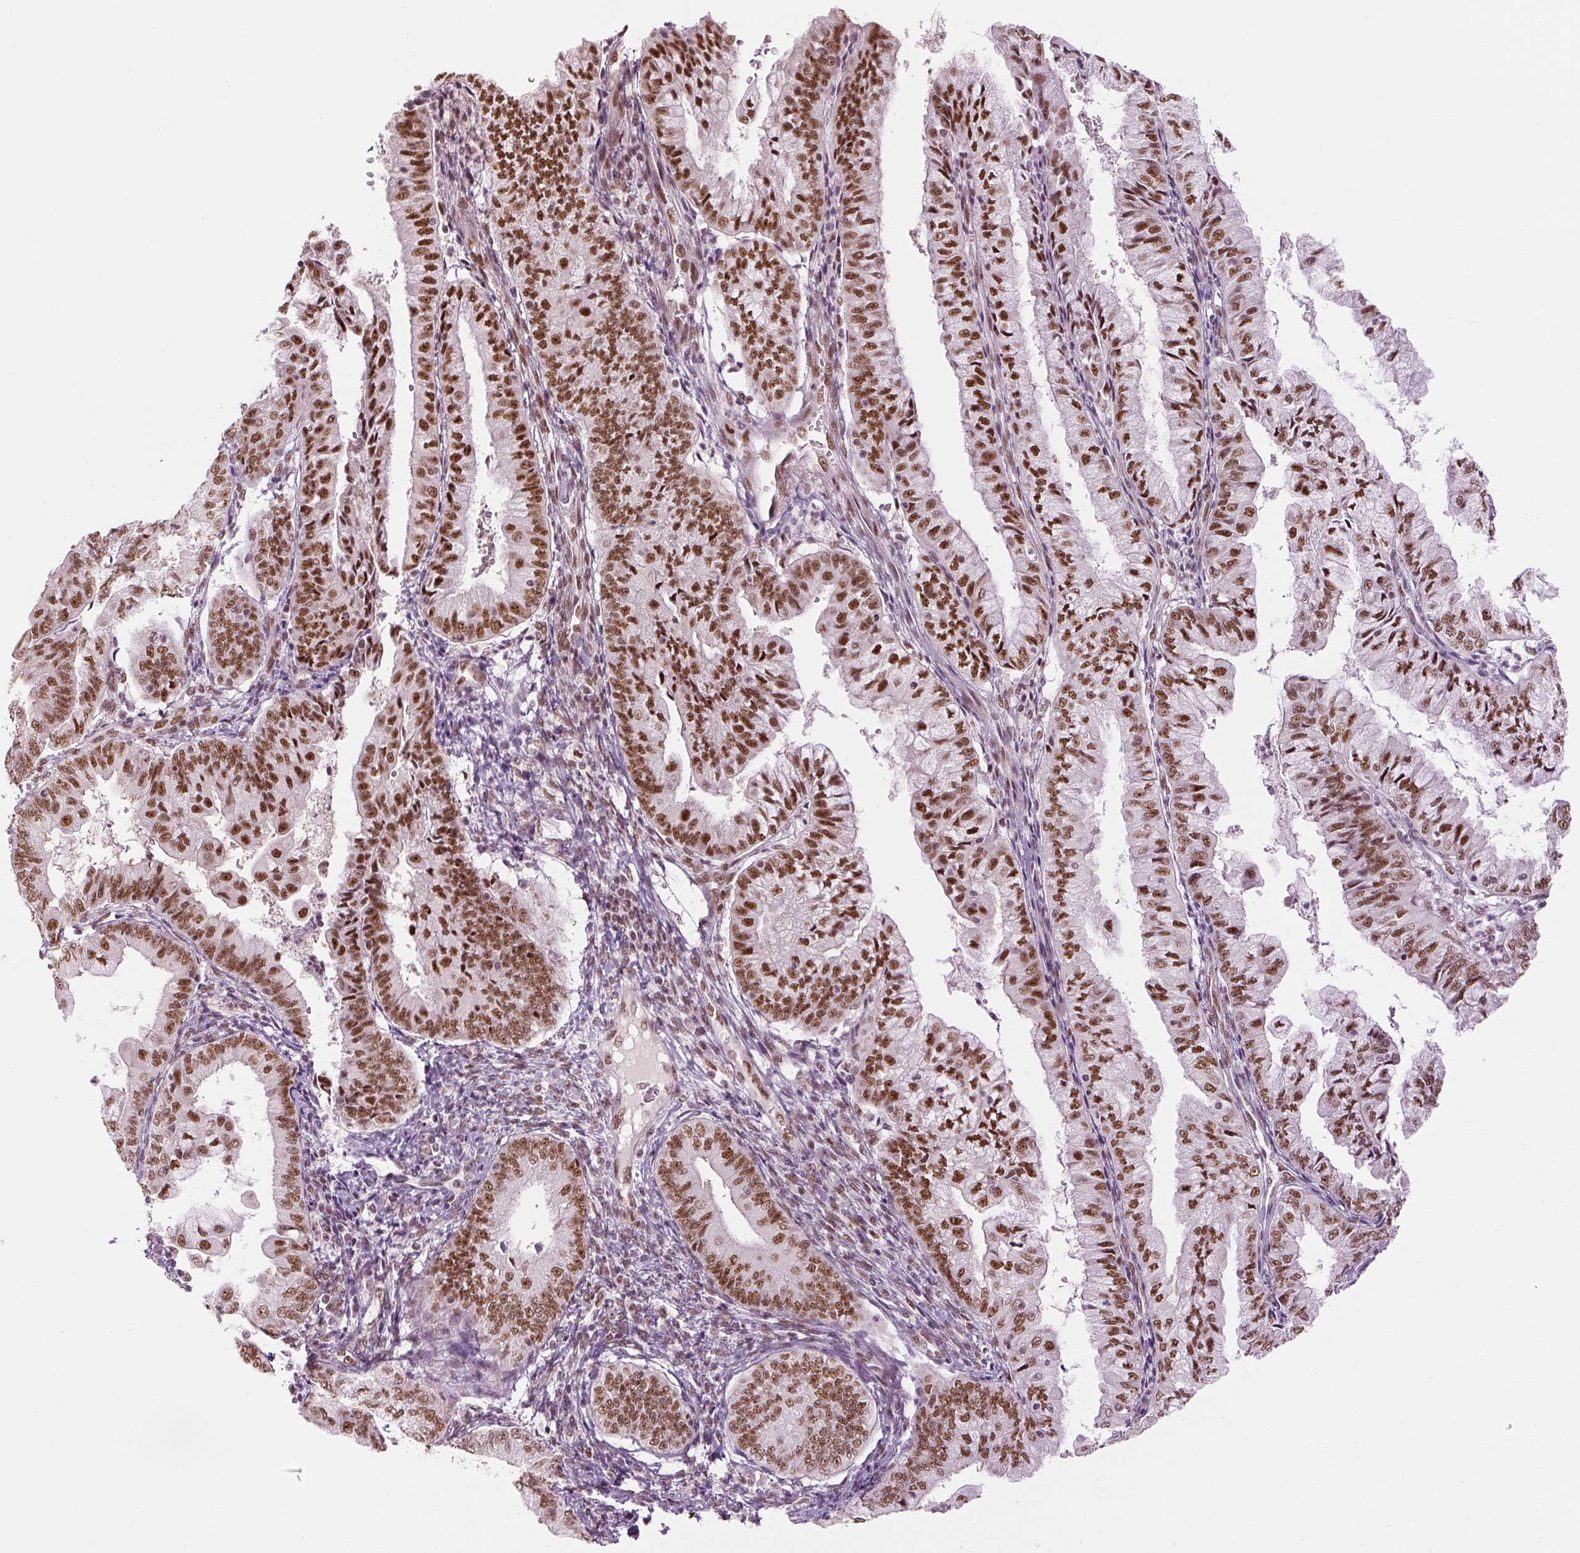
{"staining": {"intensity": "strong", "quantity": ">75%", "location": "nuclear"}, "tissue": "endometrial cancer", "cell_type": "Tumor cells", "image_type": "cancer", "snomed": [{"axis": "morphology", "description": "Adenocarcinoma, NOS"}, {"axis": "topography", "description": "Endometrium"}], "caption": "The histopathology image displays immunohistochemical staining of endometrial adenocarcinoma. There is strong nuclear positivity is identified in about >75% of tumor cells. (Stains: DAB (3,3'-diaminobenzidine) in brown, nuclei in blue, Microscopy: brightfield microscopy at high magnification).", "gene": "U2AF2", "patient": {"sex": "female", "age": 55}}